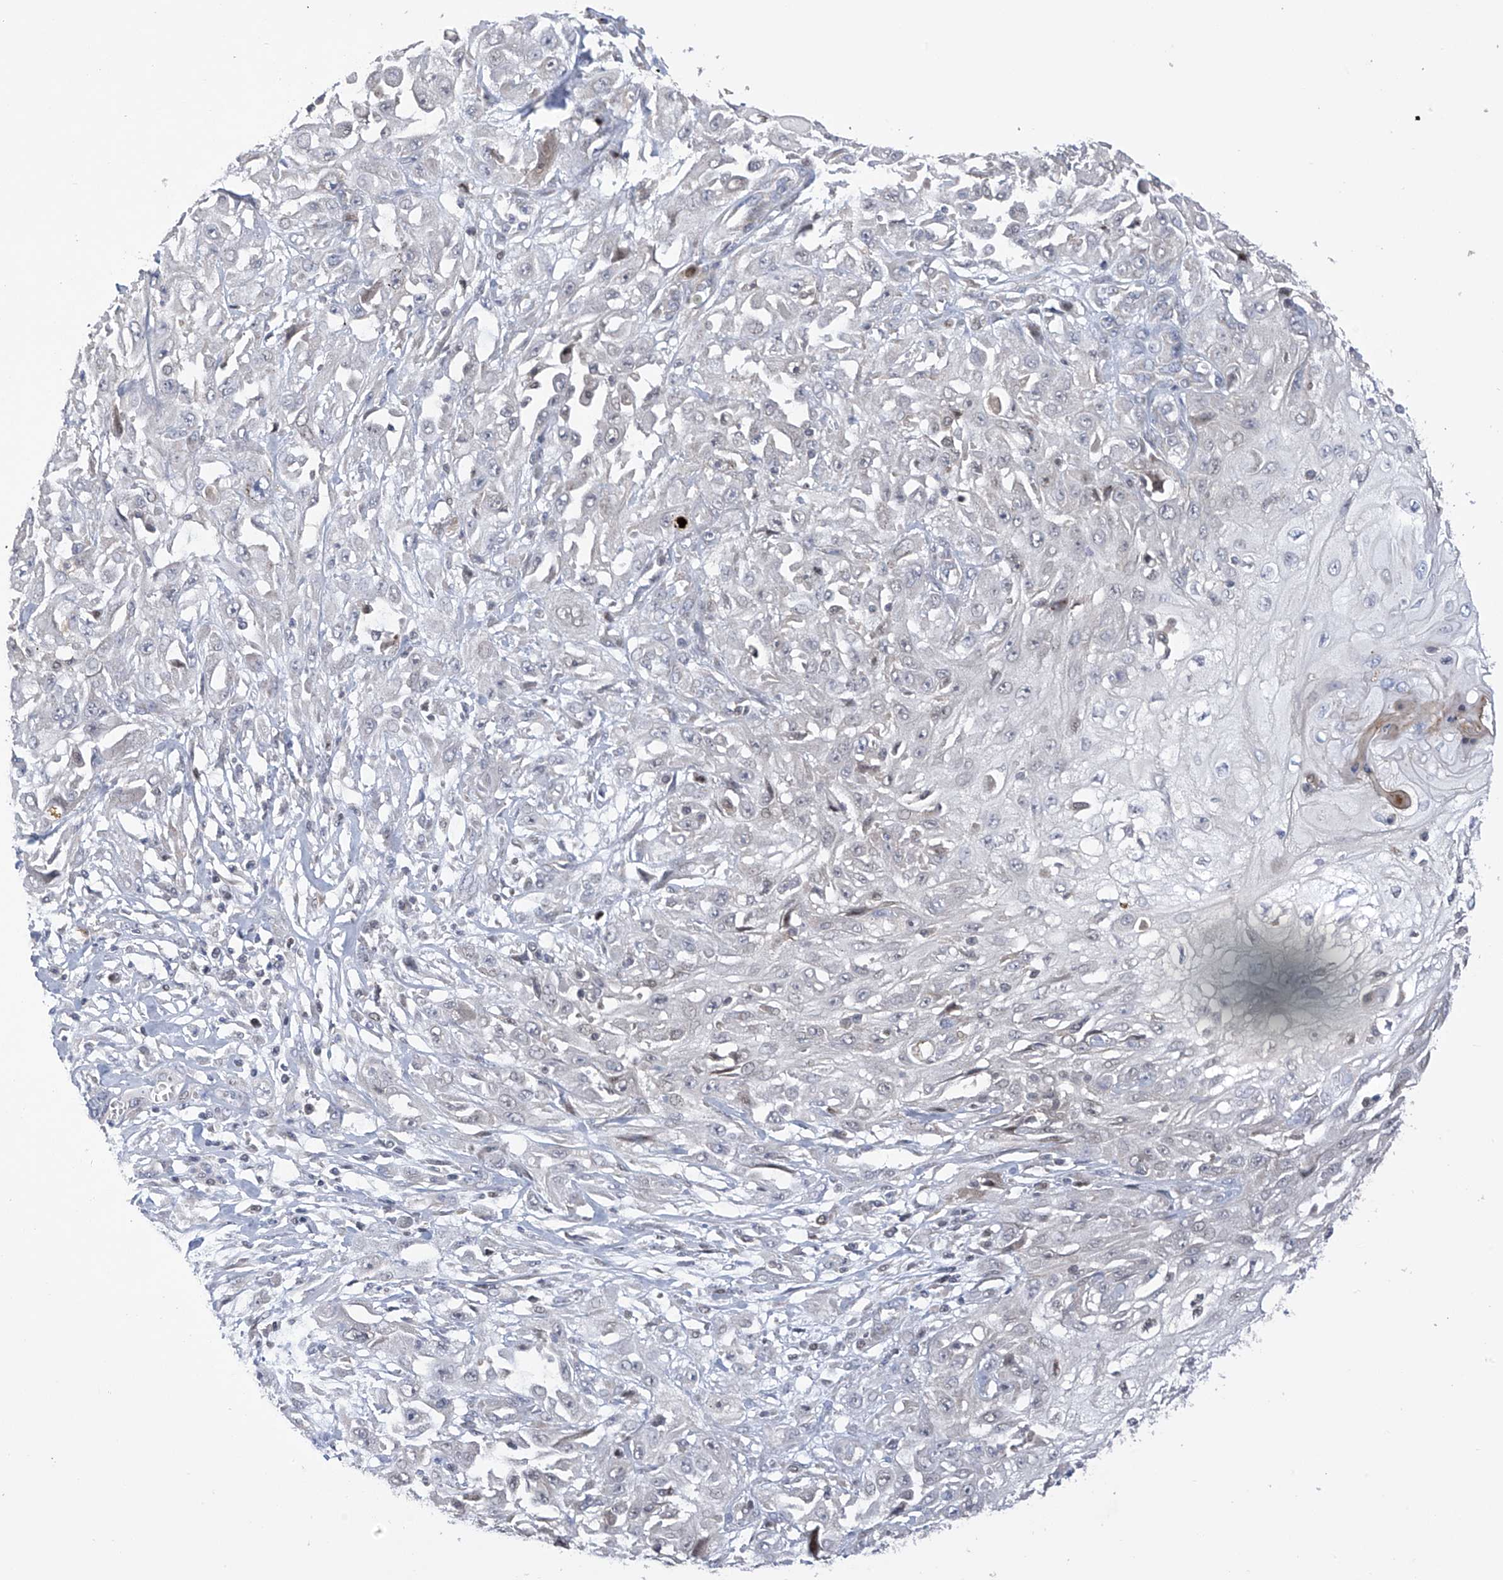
{"staining": {"intensity": "negative", "quantity": "none", "location": "none"}, "tissue": "skin cancer", "cell_type": "Tumor cells", "image_type": "cancer", "snomed": [{"axis": "morphology", "description": "Squamous cell carcinoma, NOS"}, {"axis": "morphology", "description": "Squamous cell carcinoma, metastatic, NOS"}, {"axis": "topography", "description": "Skin"}, {"axis": "topography", "description": "Lymph node"}], "caption": "IHC of human skin metastatic squamous cell carcinoma displays no staining in tumor cells.", "gene": "SLCO4A1", "patient": {"sex": "male", "age": 75}}